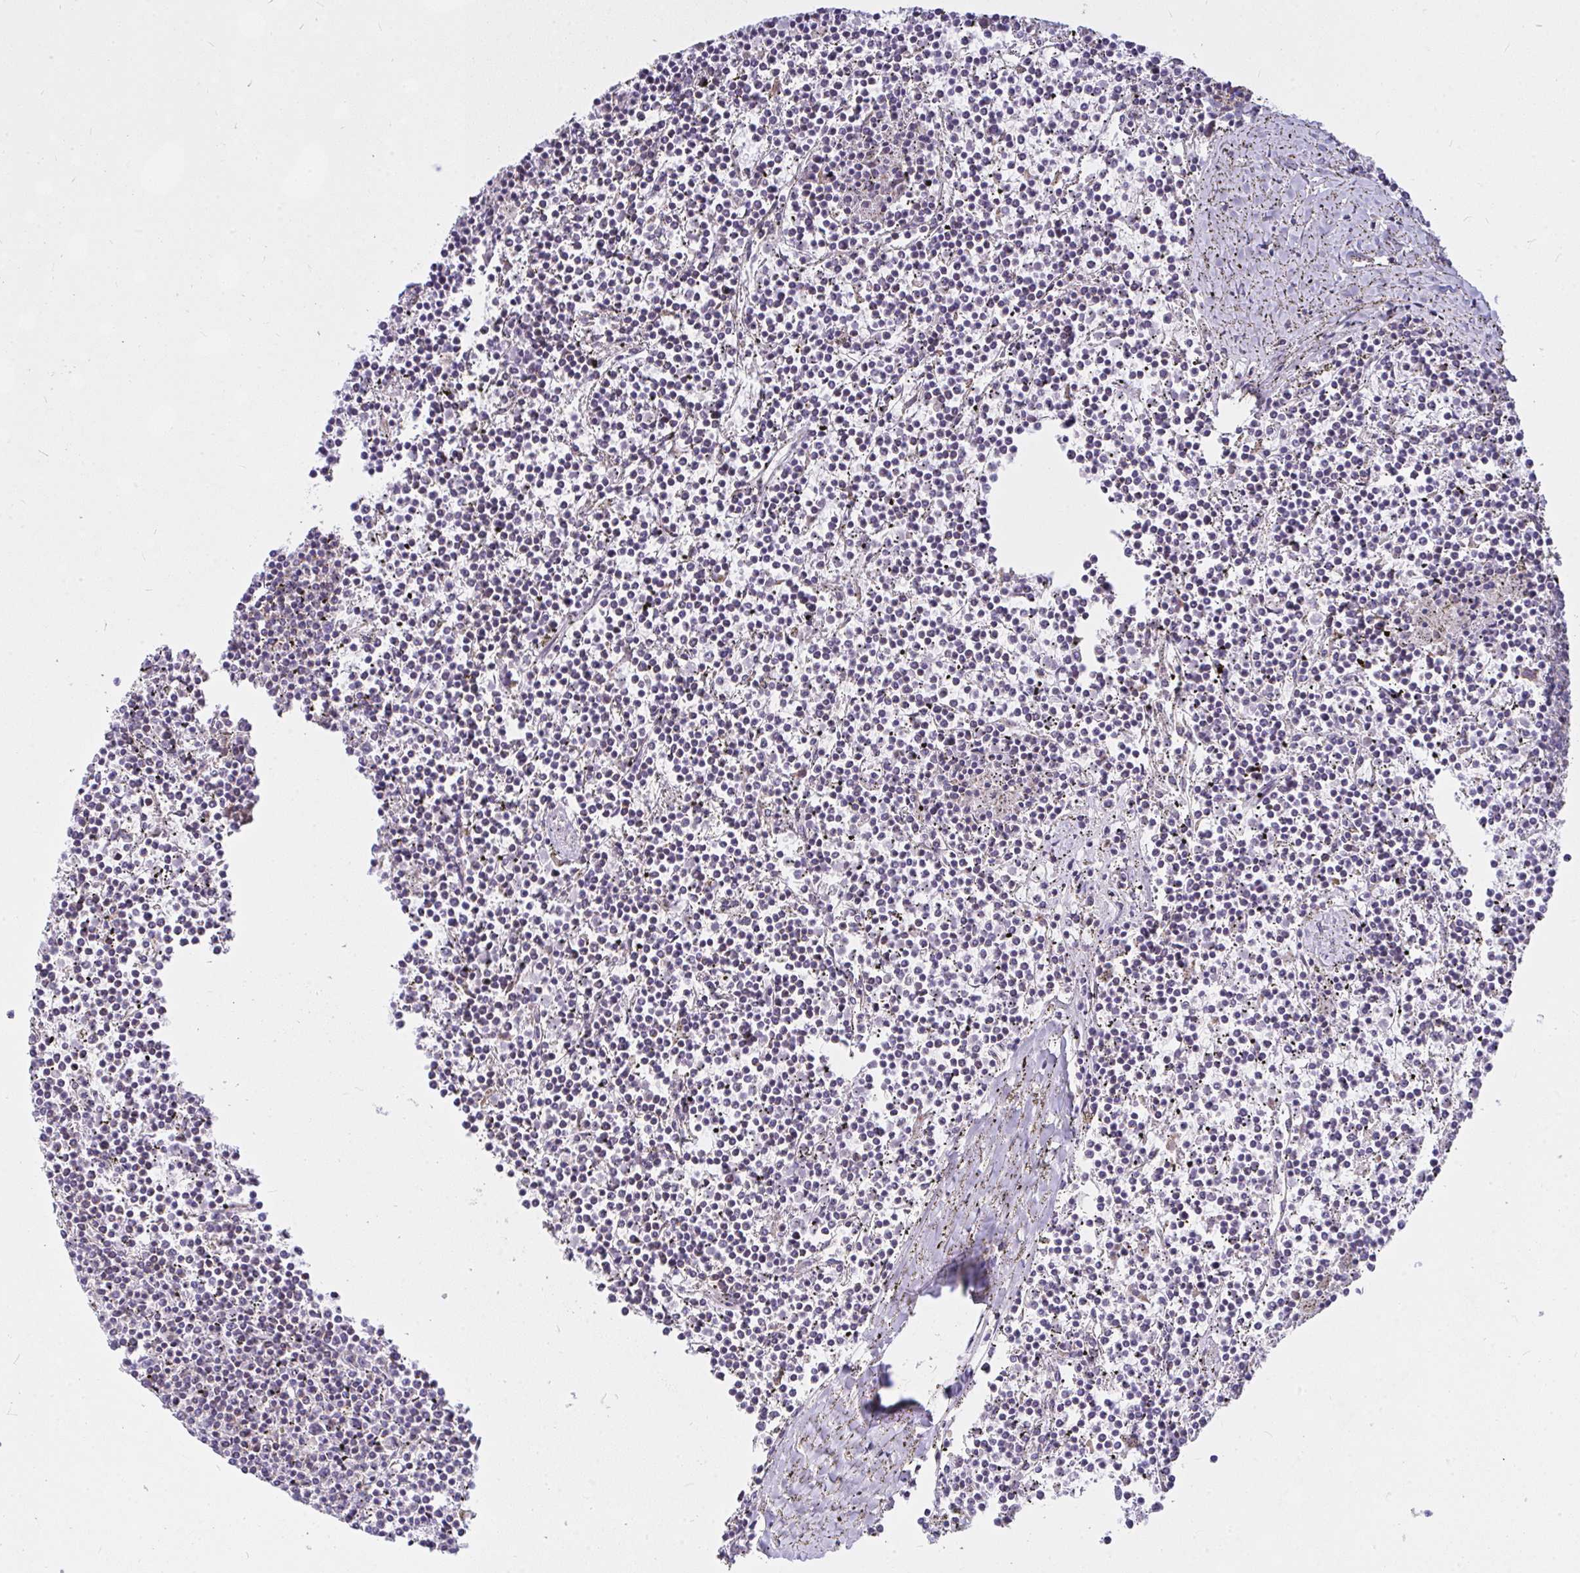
{"staining": {"intensity": "negative", "quantity": "none", "location": "none"}, "tissue": "lymphoma", "cell_type": "Tumor cells", "image_type": "cancer", "snomed": [{"axis": "morphology", "description": "Malignant lymphoma, non-Hodgkin's type, Low grade"}, {"axis": "topography", "description": "Spleen"}], "caption": "There is no significant expression in tumor cells of low-grade malignant lymphoma, non-Hodgkin's type. Brightfield microscopy of immunohistochemistry stained with DAB (3,3'-diaminobenzidine) (brown) and hematoxylin (blue), captured at high magnification.", "gene": "CEP63", "patient": {"sex": "female", "age": 19}}